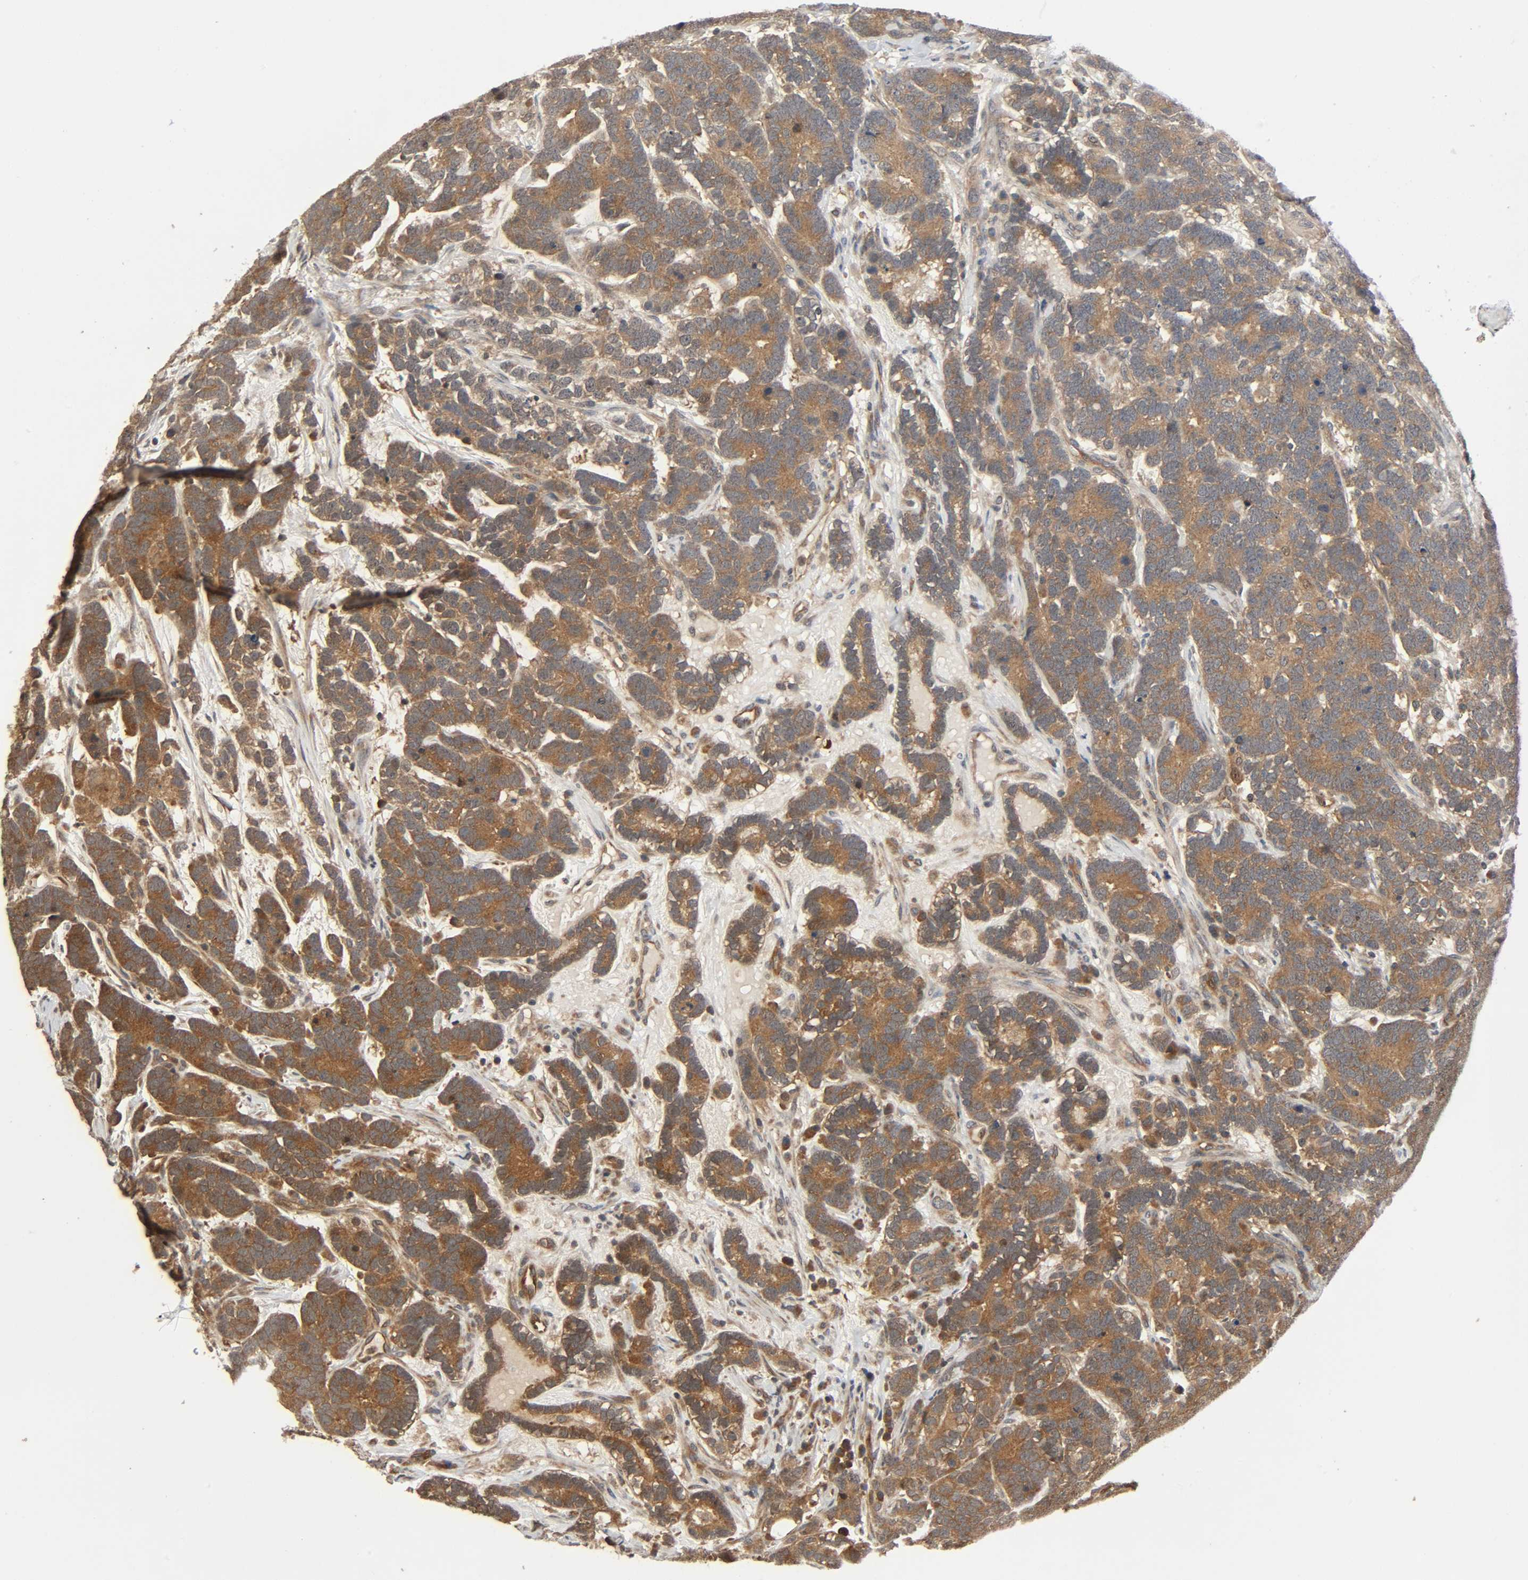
{"staining": {"intensity": "moderate", "quantity": ">75%", "location": "cytoplasmic/membranous"}, "tissue": "testis cancer", "cell_type": "Tumor cells", "image_type": "cancer", "snomed": [{"axis": "morphology", "description": "Carcinoma, Embryonal, NOS"}, {"axis": "topography", "description": "Testis"}], "caption": "This histopathology image reveals IHC staining of testis cancer (embryonal carcinoma), with medium moderate cytoplasmic/membranous expression in approximately >75% of tumor cells.", "gene": "PPP2R1B", "patient": {"sex": "male", "age": 26}}